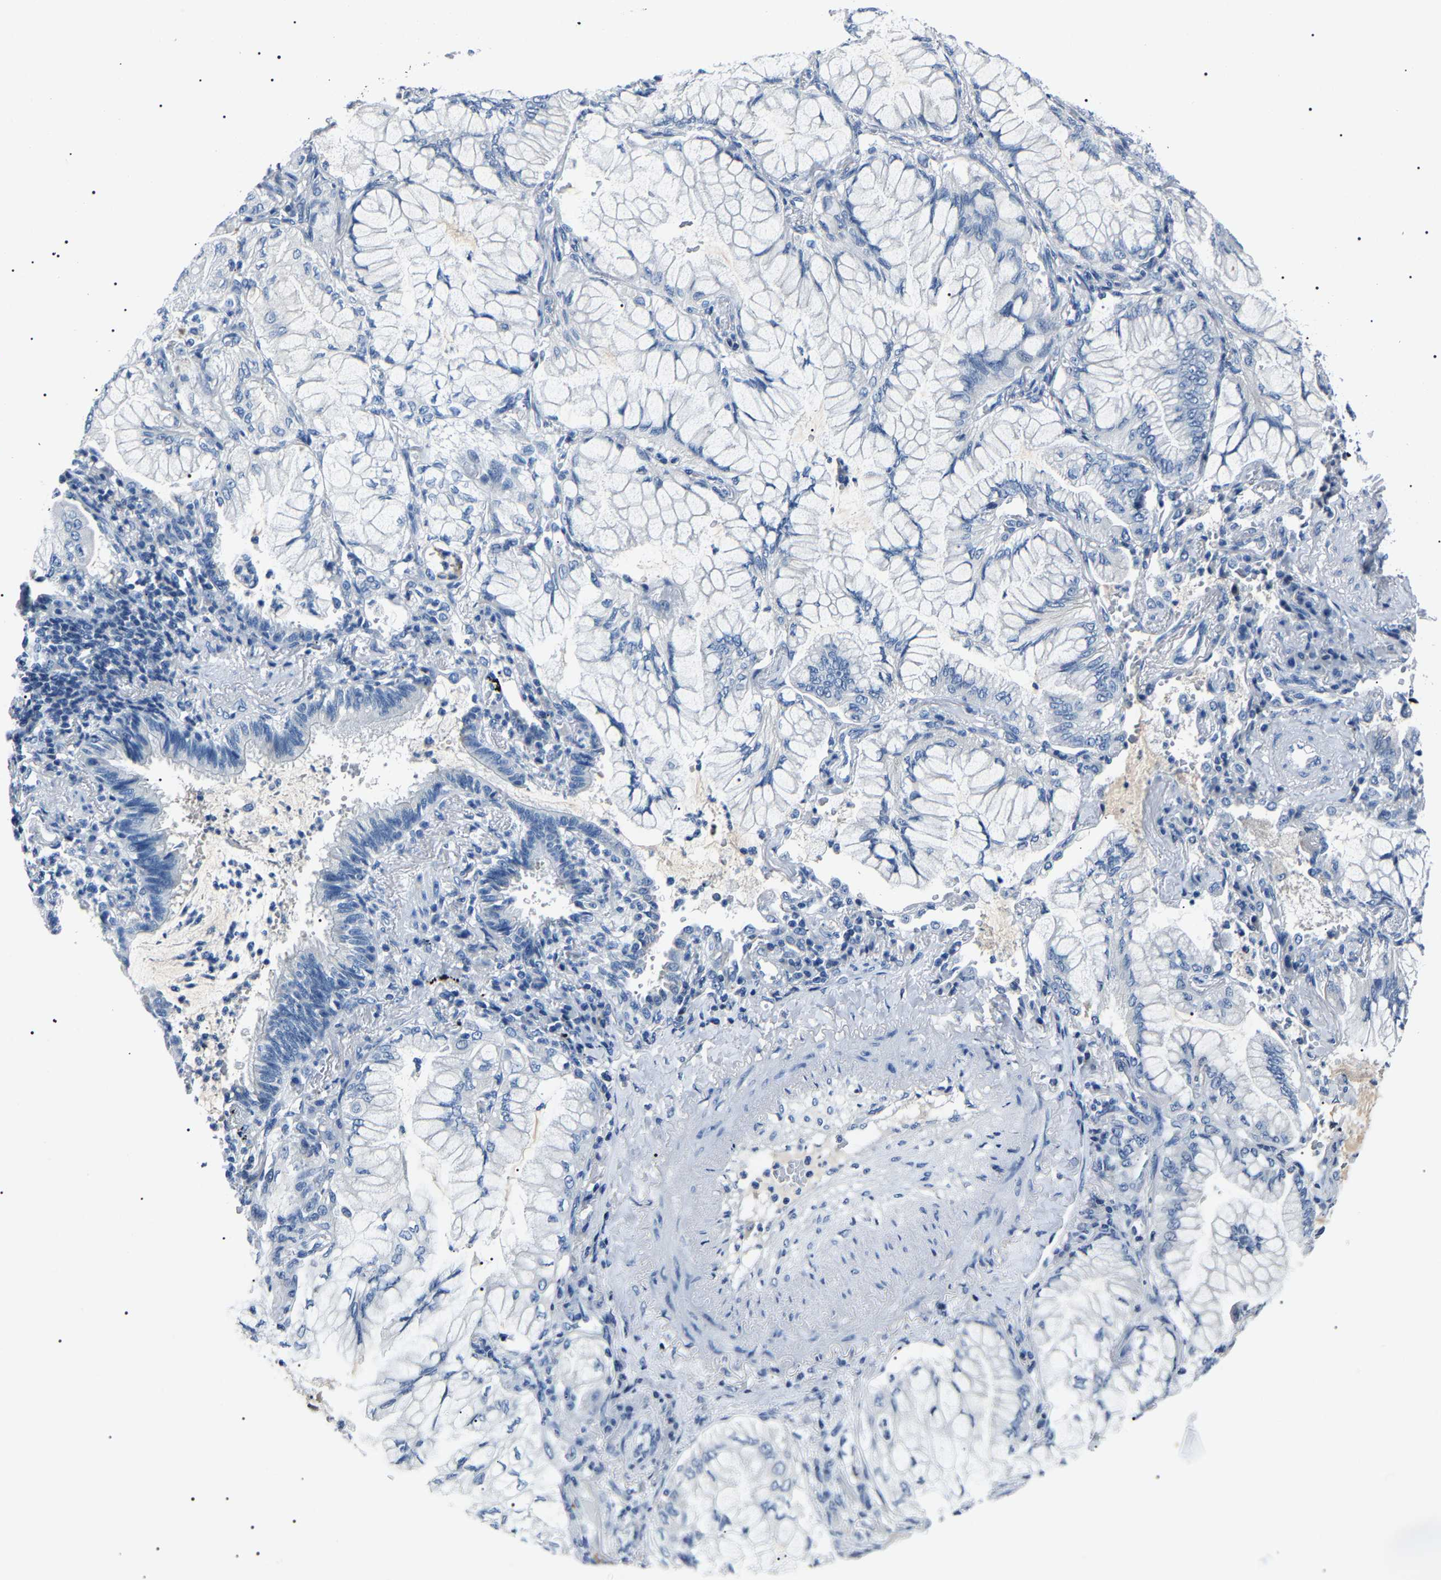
{"staining": {"intensity": "negative", "quantity": "none", "location": "none"}, "tissue": "lung cancer", "cell_type": "Tumor cells", "image_type": "cancer", "snomed": [{"axis": "morphology", "description": "Adenocarcinoma, NOS"}, {"axis": "topography", "description": "Lung"}], "caption": "Immunohistochemistry photomicrograph of neoplastic tissue: human lung cancer (adenocarcinoma) stained with DAB shows no significant protein expression in tumor cells. (Stains: DAB (3,3'-diaminobenzidine) immunohistochemistry (IHC) with hematoxylin counter stain, Microscopy: brightfield microscopy at high magnification).", "gene": "KLK15", "patient": {"sex": "female", "age": 70}}